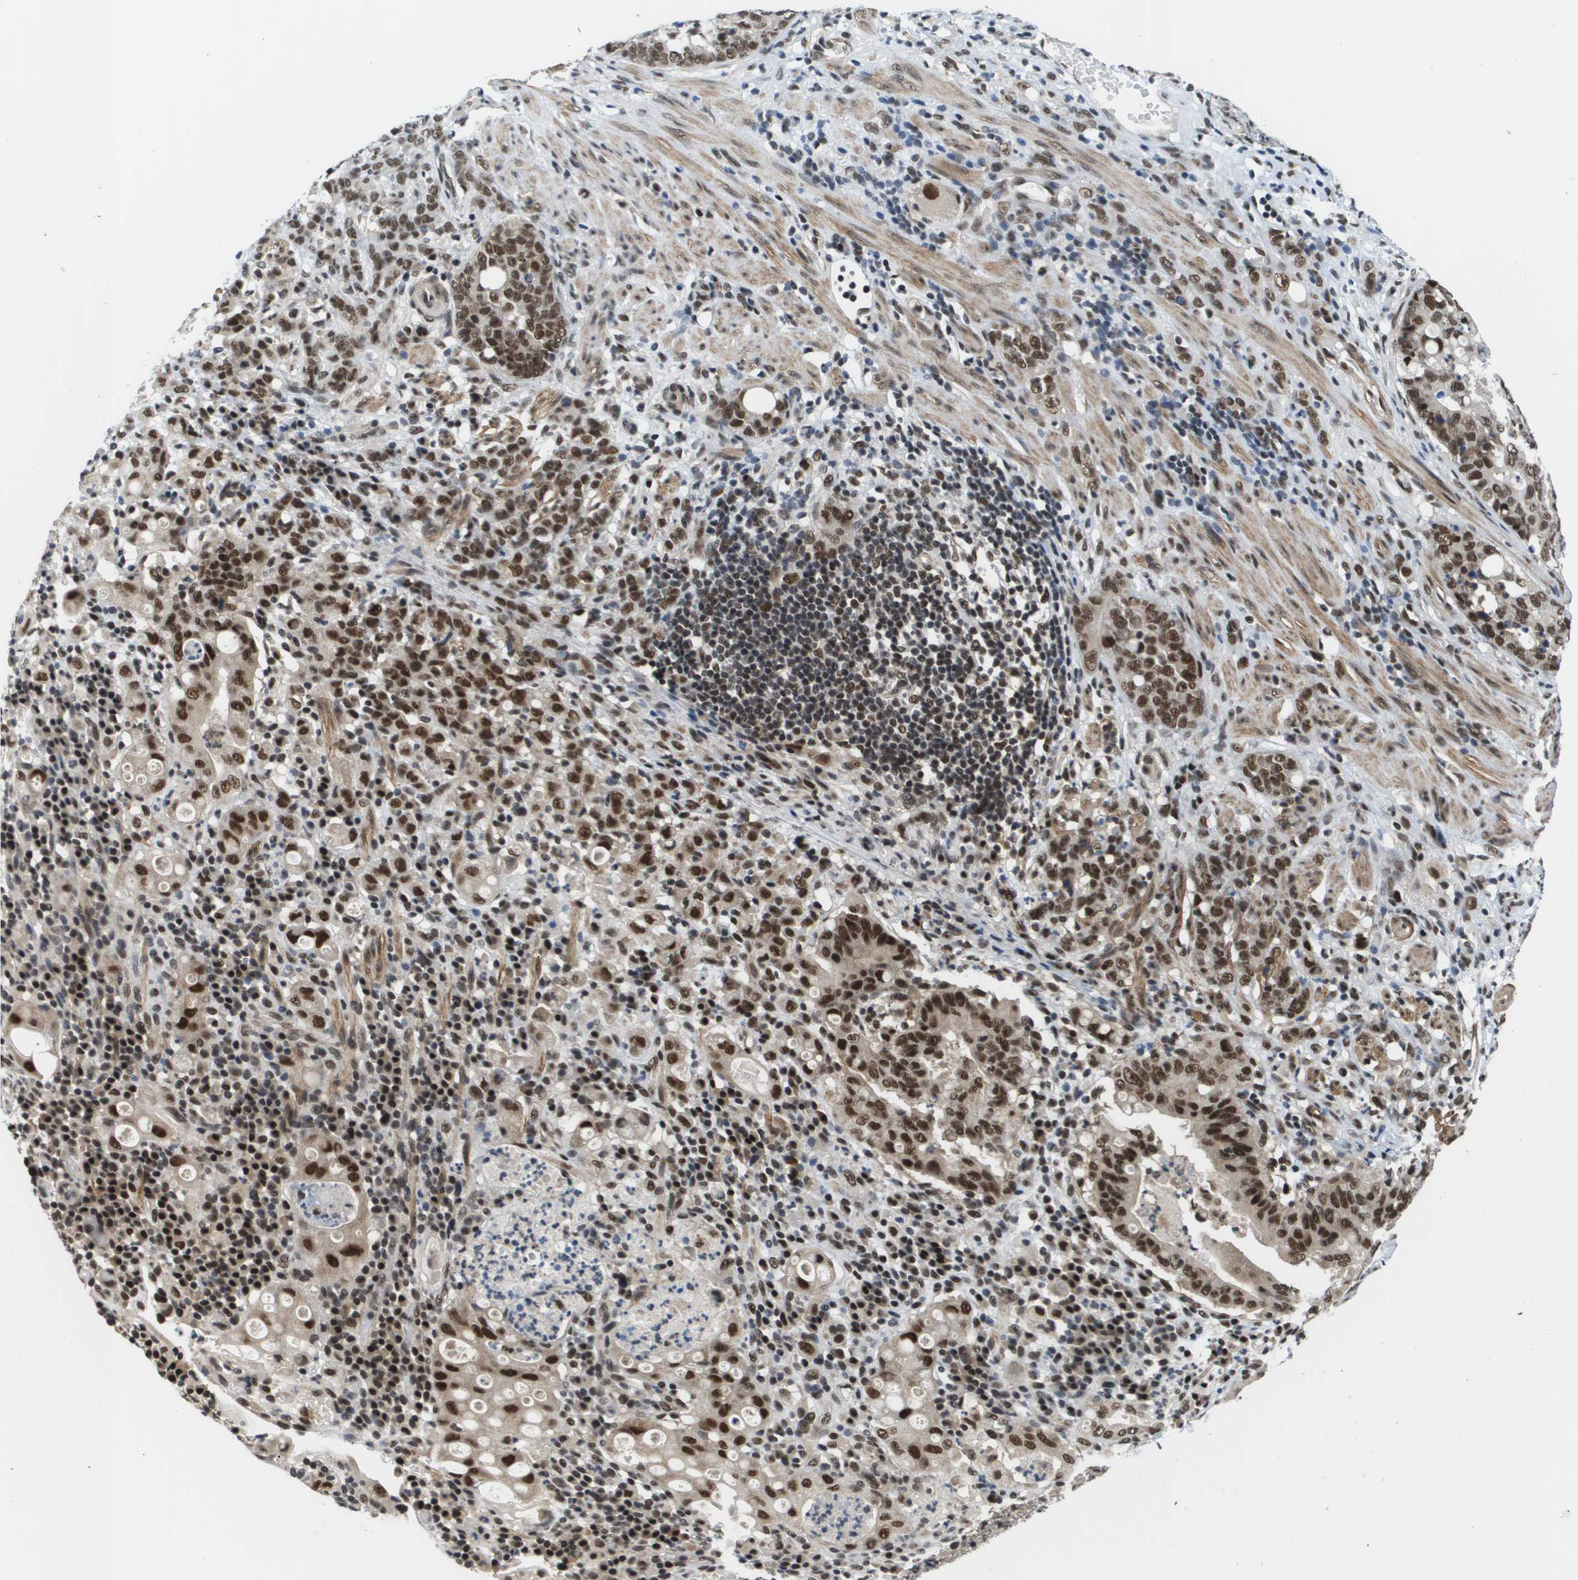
{"staining": {"intensity": "moderate", "quantity": ">75%", "location": "nuclear"}, "tissue": "stomach cancer", "cell_type": "Tumor cells", "image_type": "cancer", "snomed": [{"axis": "morphology", "description": "Adenocarcinoma, NOS"}, {"axis": "topography", "description": "Stomach, lower"}], "caption": "The micrograph exhibits immunohistochemical staining of stomach adenocarcinoma. There is moderate nuclear expression is identified in approximately >75% of tumor cells.", "gene": "PRCC", "patient": {"sex": "male", "age": 88}}